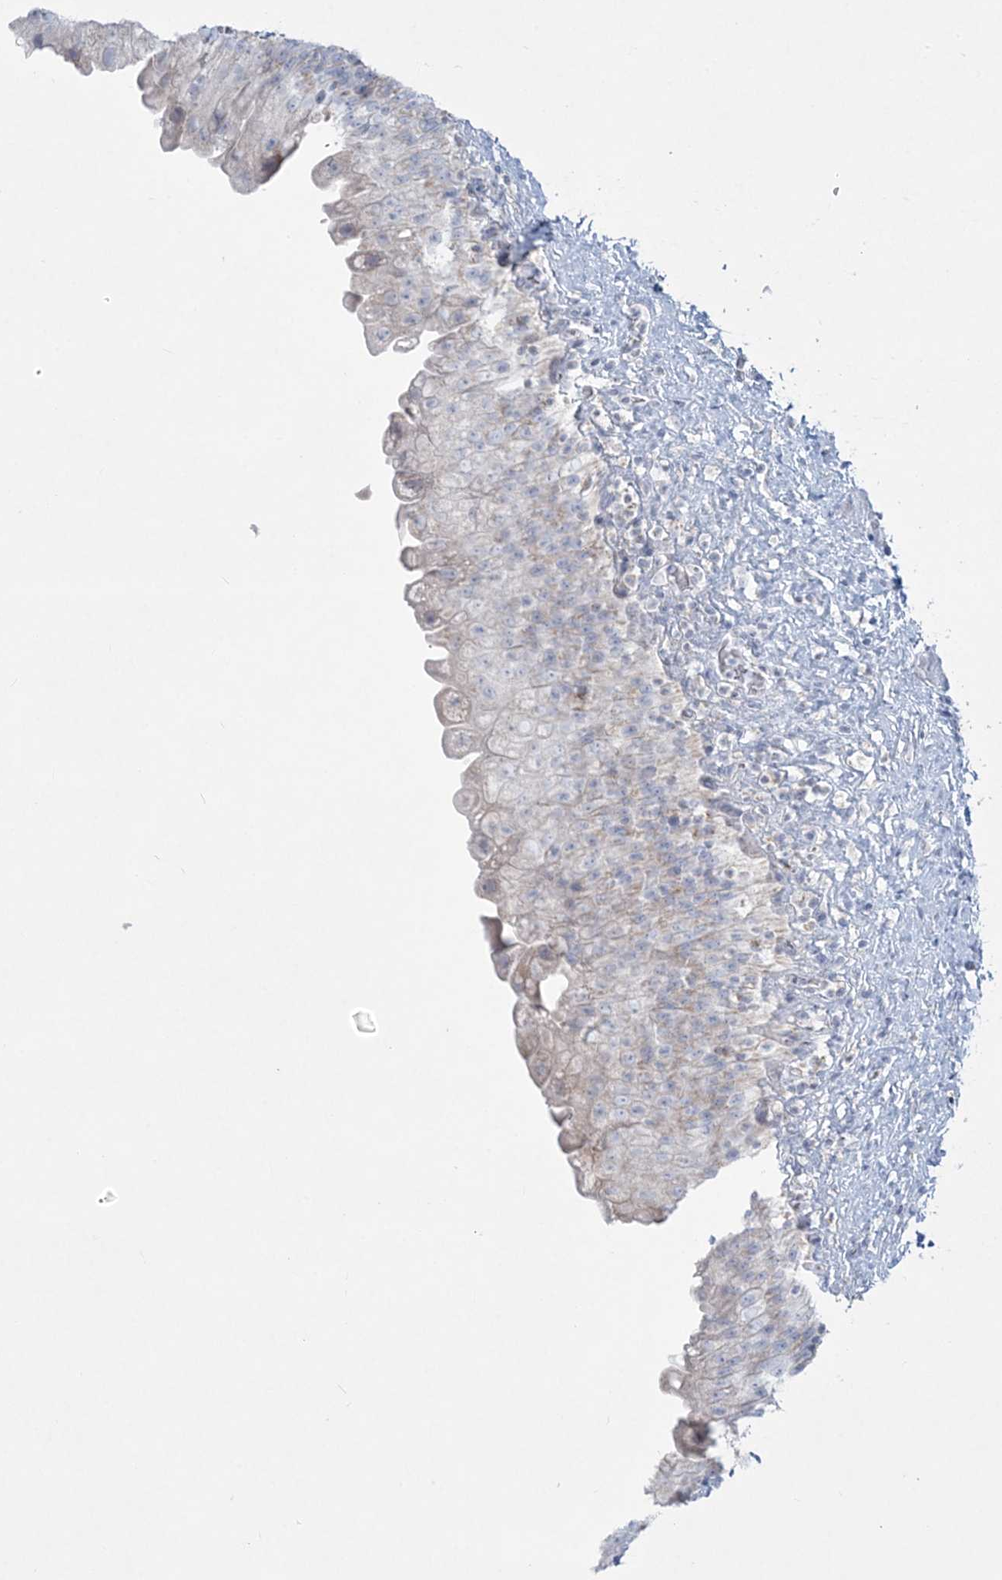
{"staining": {"intensity": "weak", "quantity": "<25%", "location": "cytoplasmic/membranous"}, "tissue": "urinary bladder", "cell_type": "Urothelial cells", "image_type": "normal", "snomed": [{"axis": "morphology", "description": "Normal tissue, NOS"}, {"axis": "topography", "description": "Urinary bladder"}], "caption": "Immunohistochemical staining of unremarkable human urinary bladder shows no significant expression in urothelial cells.", "gene": "TBC1D7", "patient": {"sex": "female", "age": 27}}